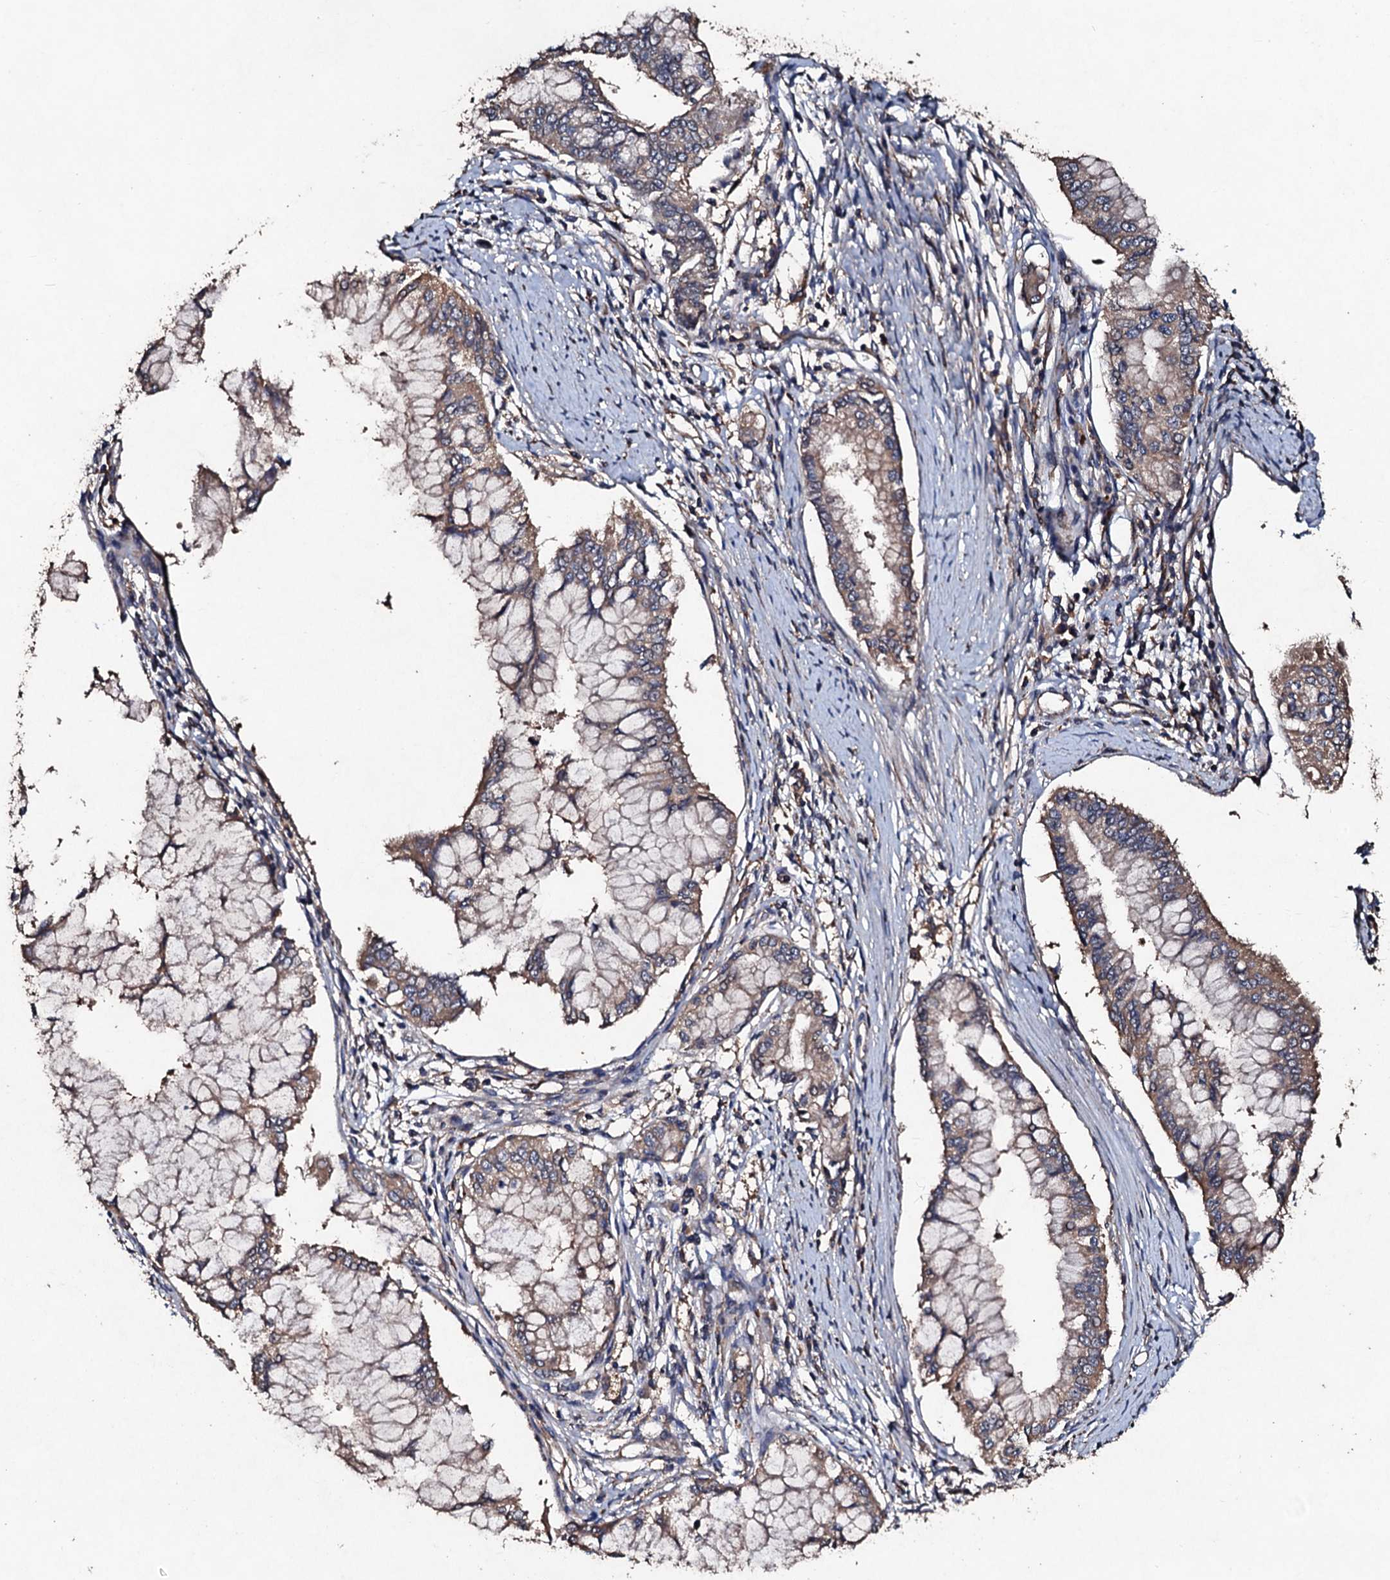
{"staining": {"intensity": "moderate", "quantity": ">75%", "location": "cytoplasmic/membranous"}, "tissue": "pancreatic cancer", "cell_type": "Tumor cells", "image_type": "cancer", "snomed": [{"axis": "morphology", "description": "Adenocarcinoma, NOS"}, {"axis": "topography", "description": "Pancreas"}], "caption": "This photomicrograph demonstrates adenocarcinoma (pancreatic) stained with IHC to label a protein in brown. The cytoplasmic/membranous of tumor cells show moderate positivity for the protein. Nuclei are counter-stained blue.", "gene": "KERA", "patient": {"sex": "male", "age": 46}}